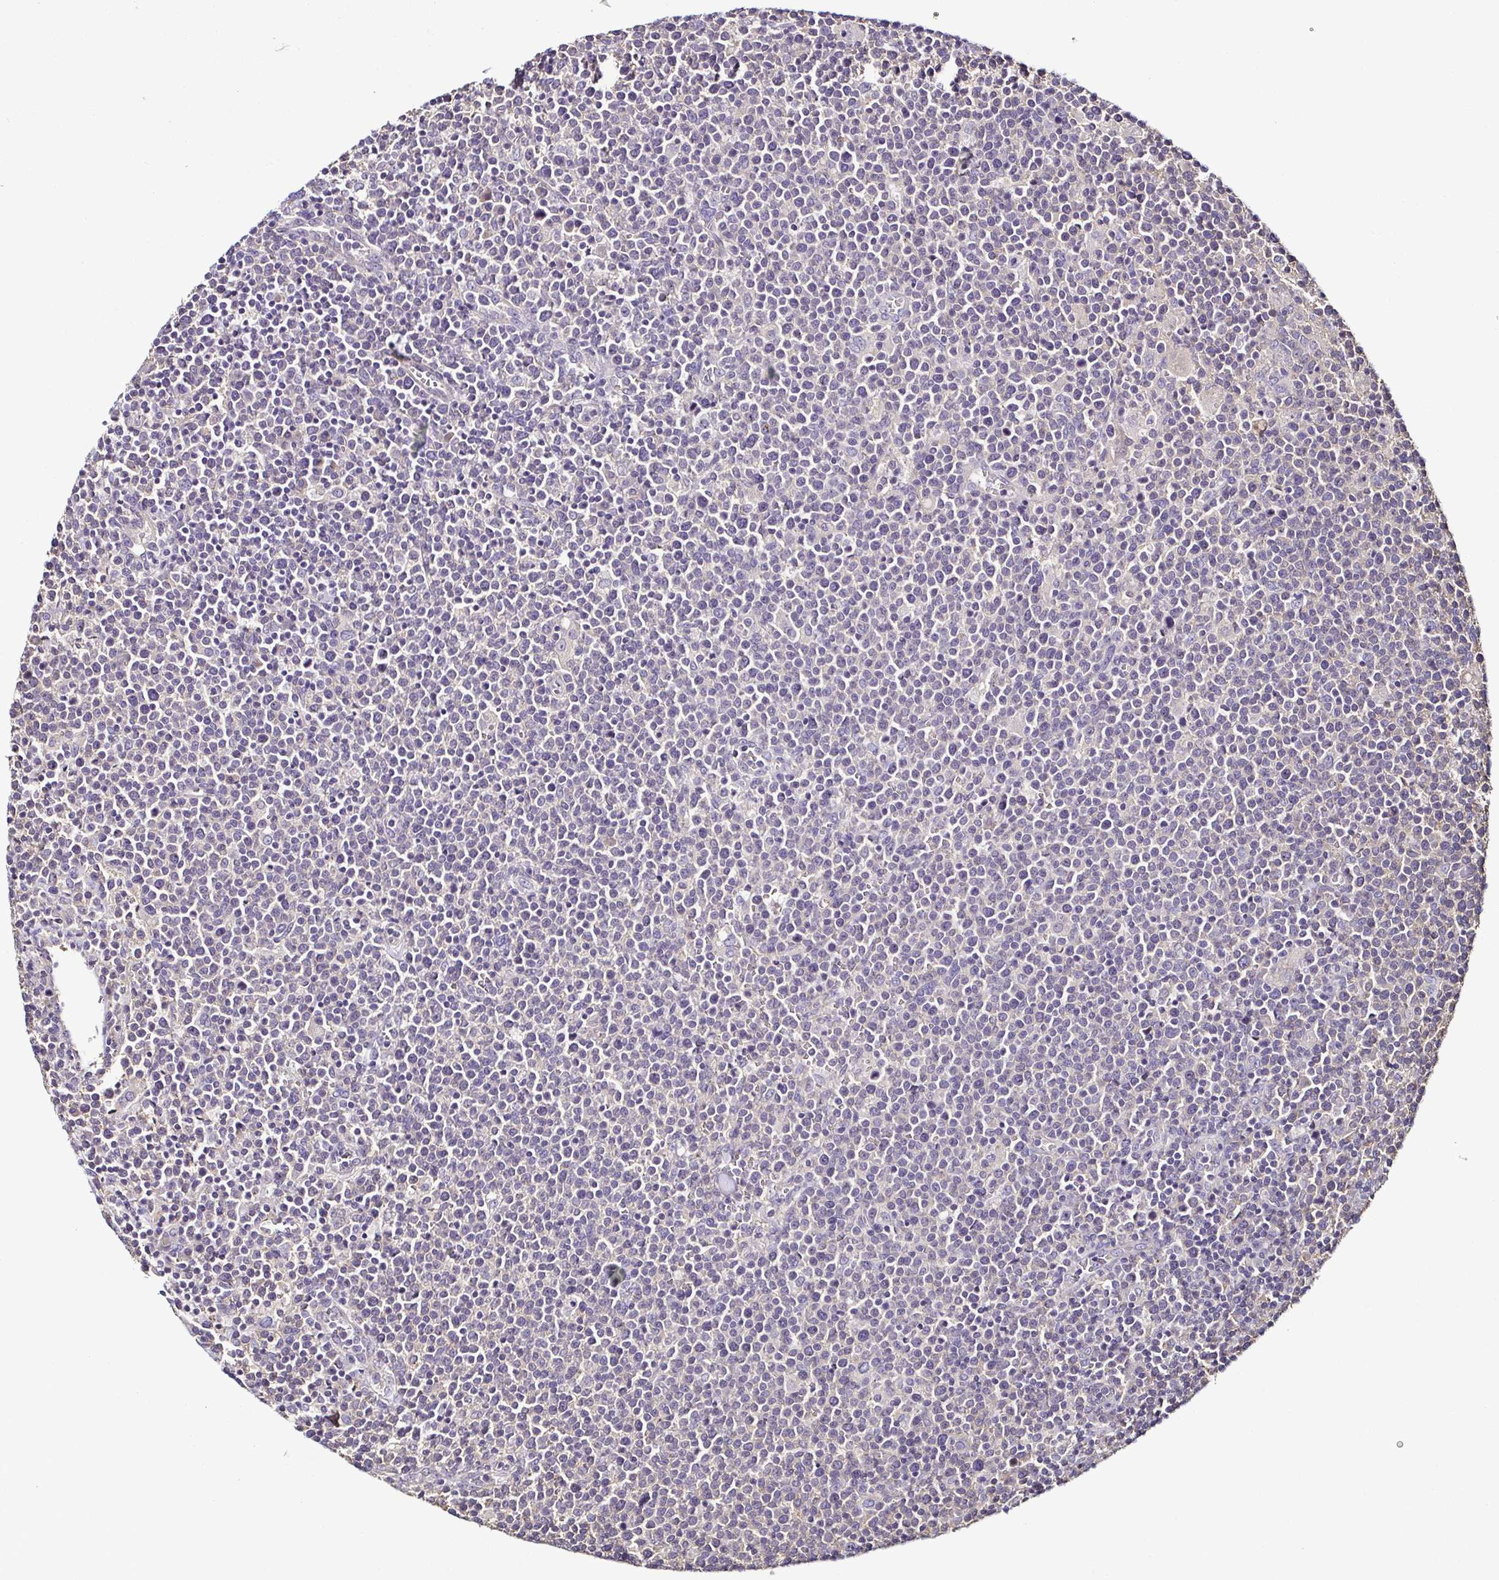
{"staining": {"intensity": "negative", "quantity": "none", "location": "none"}, "tissue": "lymphoma", "cell_type": "Tumor cells", "image_type": "cancer", "snomed": [{"axis": "morphology", "description": "Malignant lymphoma, non-Hodgkin's type, High grade"}, {"axis": "topography", "description": "Lymph node"}], "caption": "The photomicrograph displays no significant staining in tumor cells of lymphoma.", "gene": "LMOD2", "patient": {"sex": "male", "age": 61}}